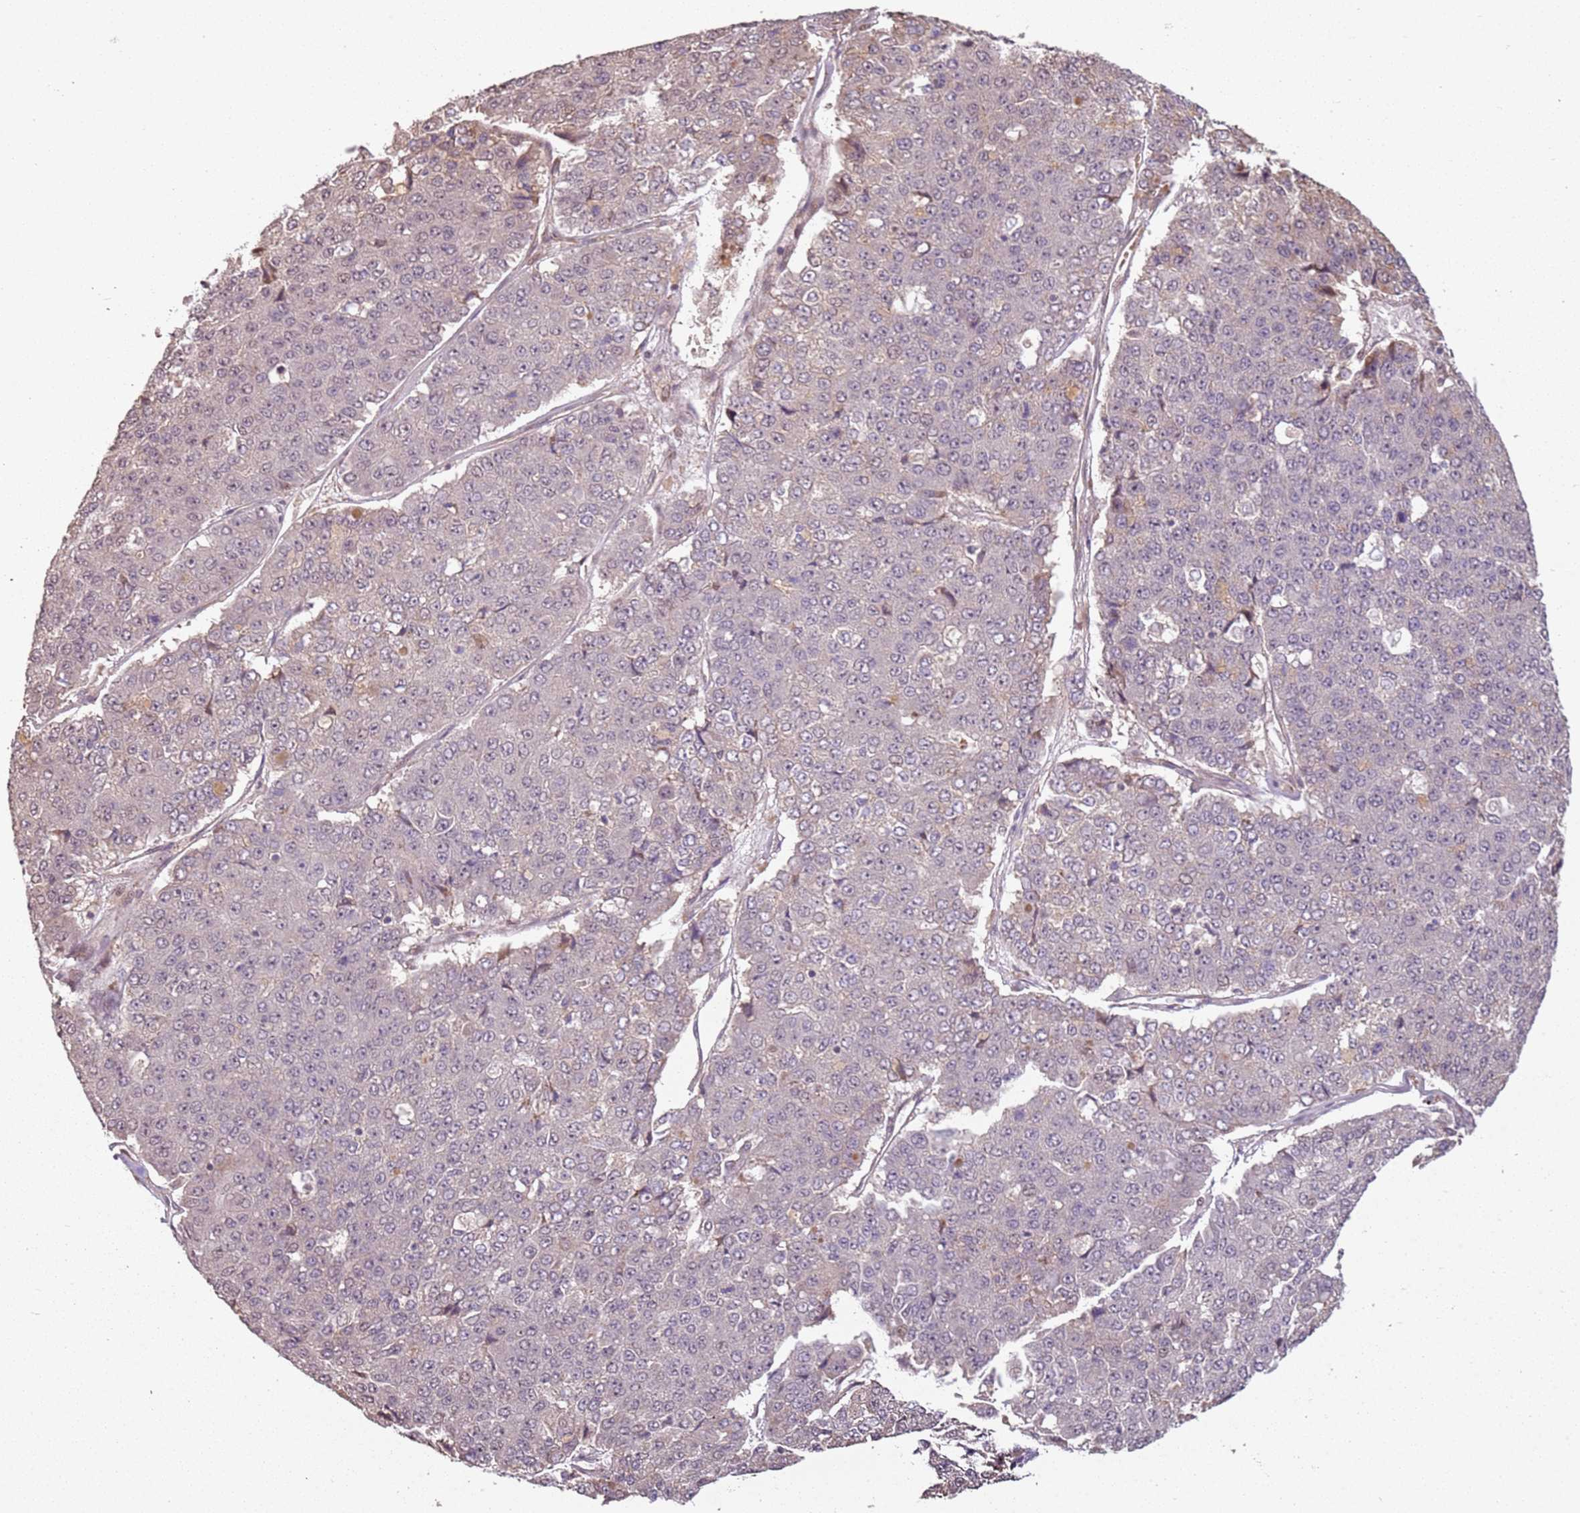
{"staining": {"intensity": "negative", "quantity": "none", "location": "none"}, "tissue": "pancreatic cancer", "cell_type": "Tumor cells", "image_type": "cancer", "snomed": [{"axis": "morphology", "description": "Adenocarcinoma, NOS"}, {"axis": "topography", "description": "Pancreas"}], "caption": "Immunohistochemistry (IHC) photomicrograph of neoplastic tissue: human pancreatic adenocarcinoma stained with DAB shows no significant protein expression in tumor cells.", "gene": "CHURC1", "patient": {"sex": "male", "age": 50}}